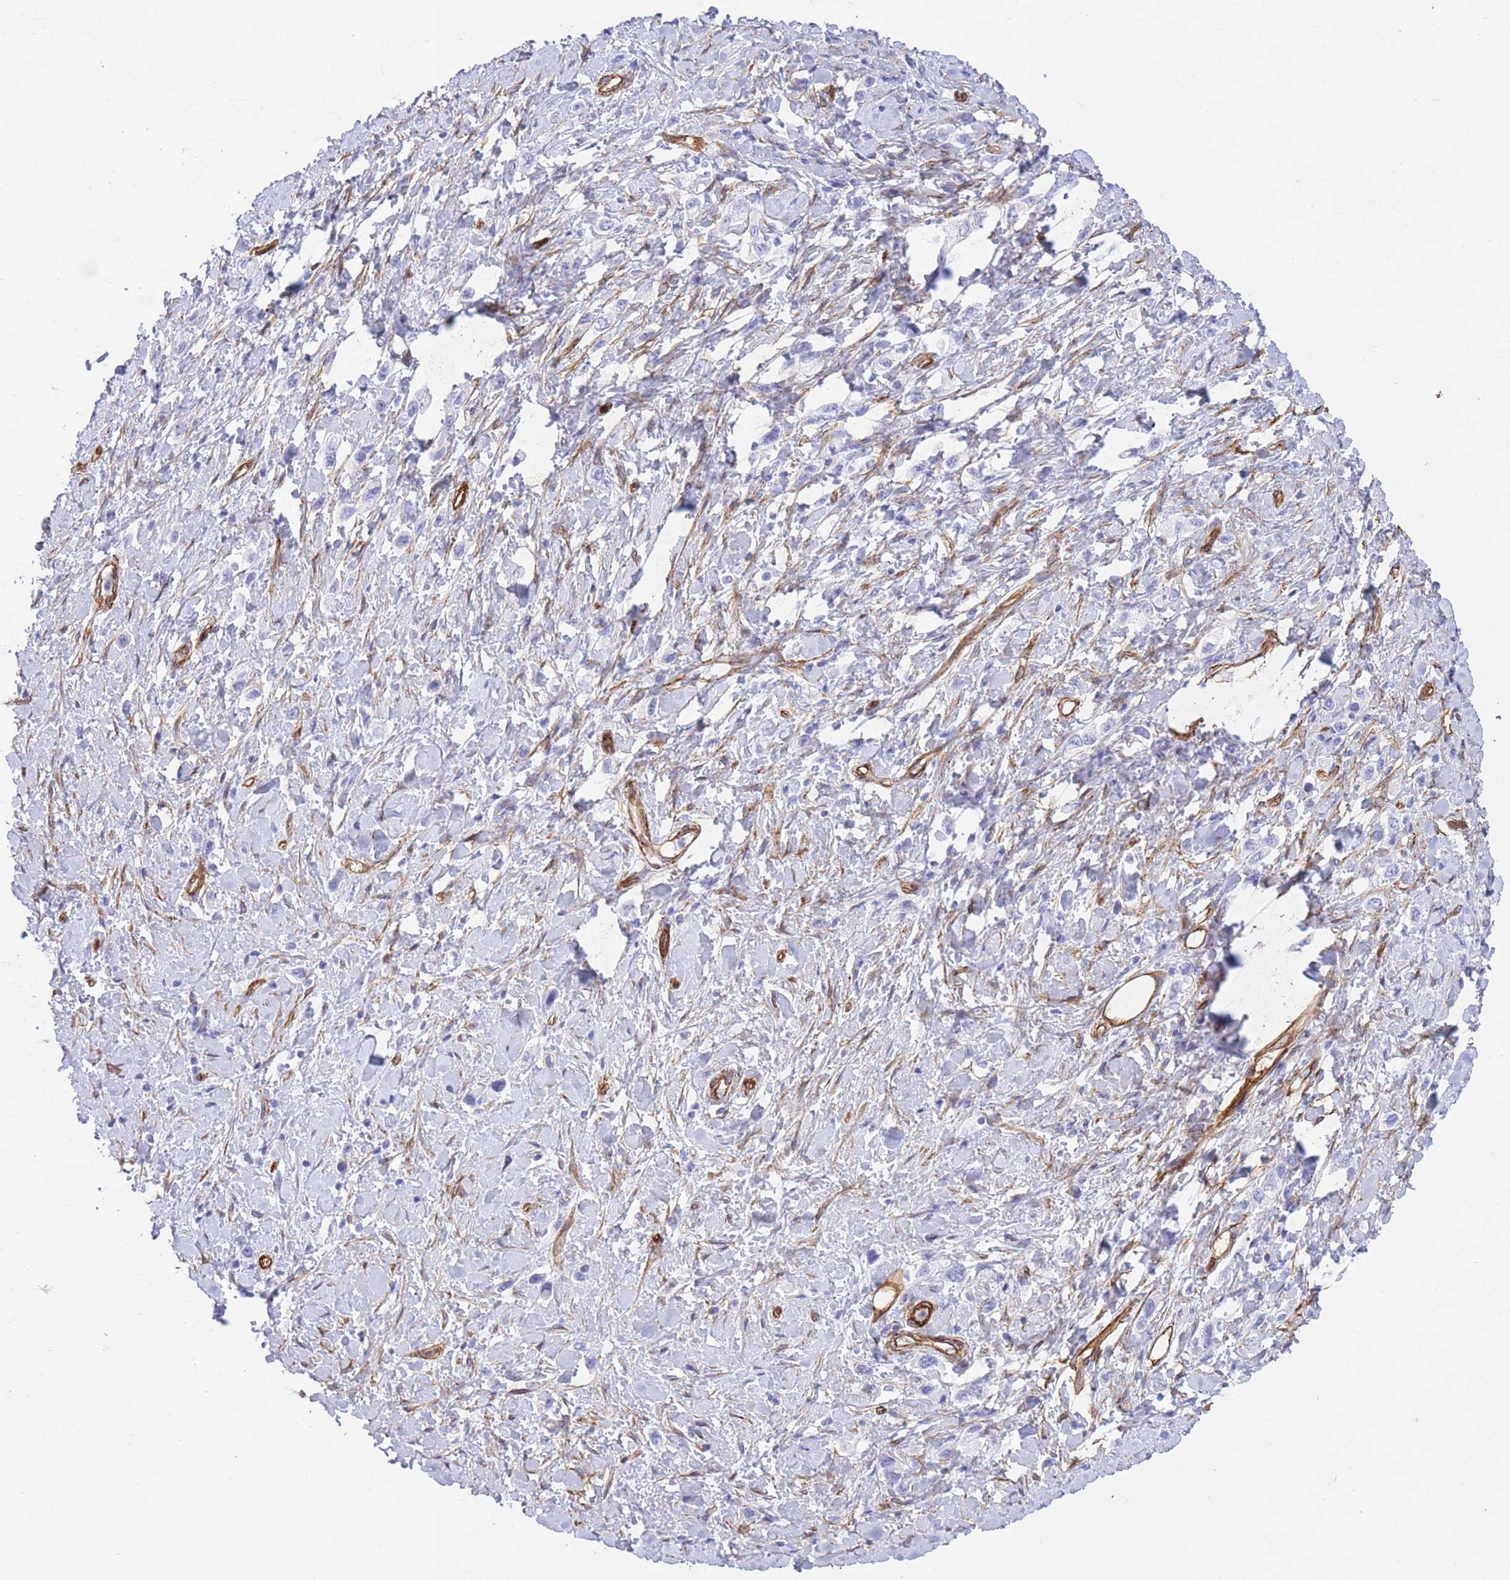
{"staining": {"intensity": "negative", "quantity": "none", "location": "none"}, "tissue": "stomach cancer", "cell_type": "Tumor cells", "image_type": "cancer", "snomed": [{"axis": "morphology", "description": "Adenocarcinoma, NOS"}, {"axis": "topography", "description": "Stomach"}], "caption": "An image of stomach cancer stained for a protein demonstrates no brown staining in tumor cells.", "gene": "CAVIN1", "patient": {"sex": "female", "age": 65}}